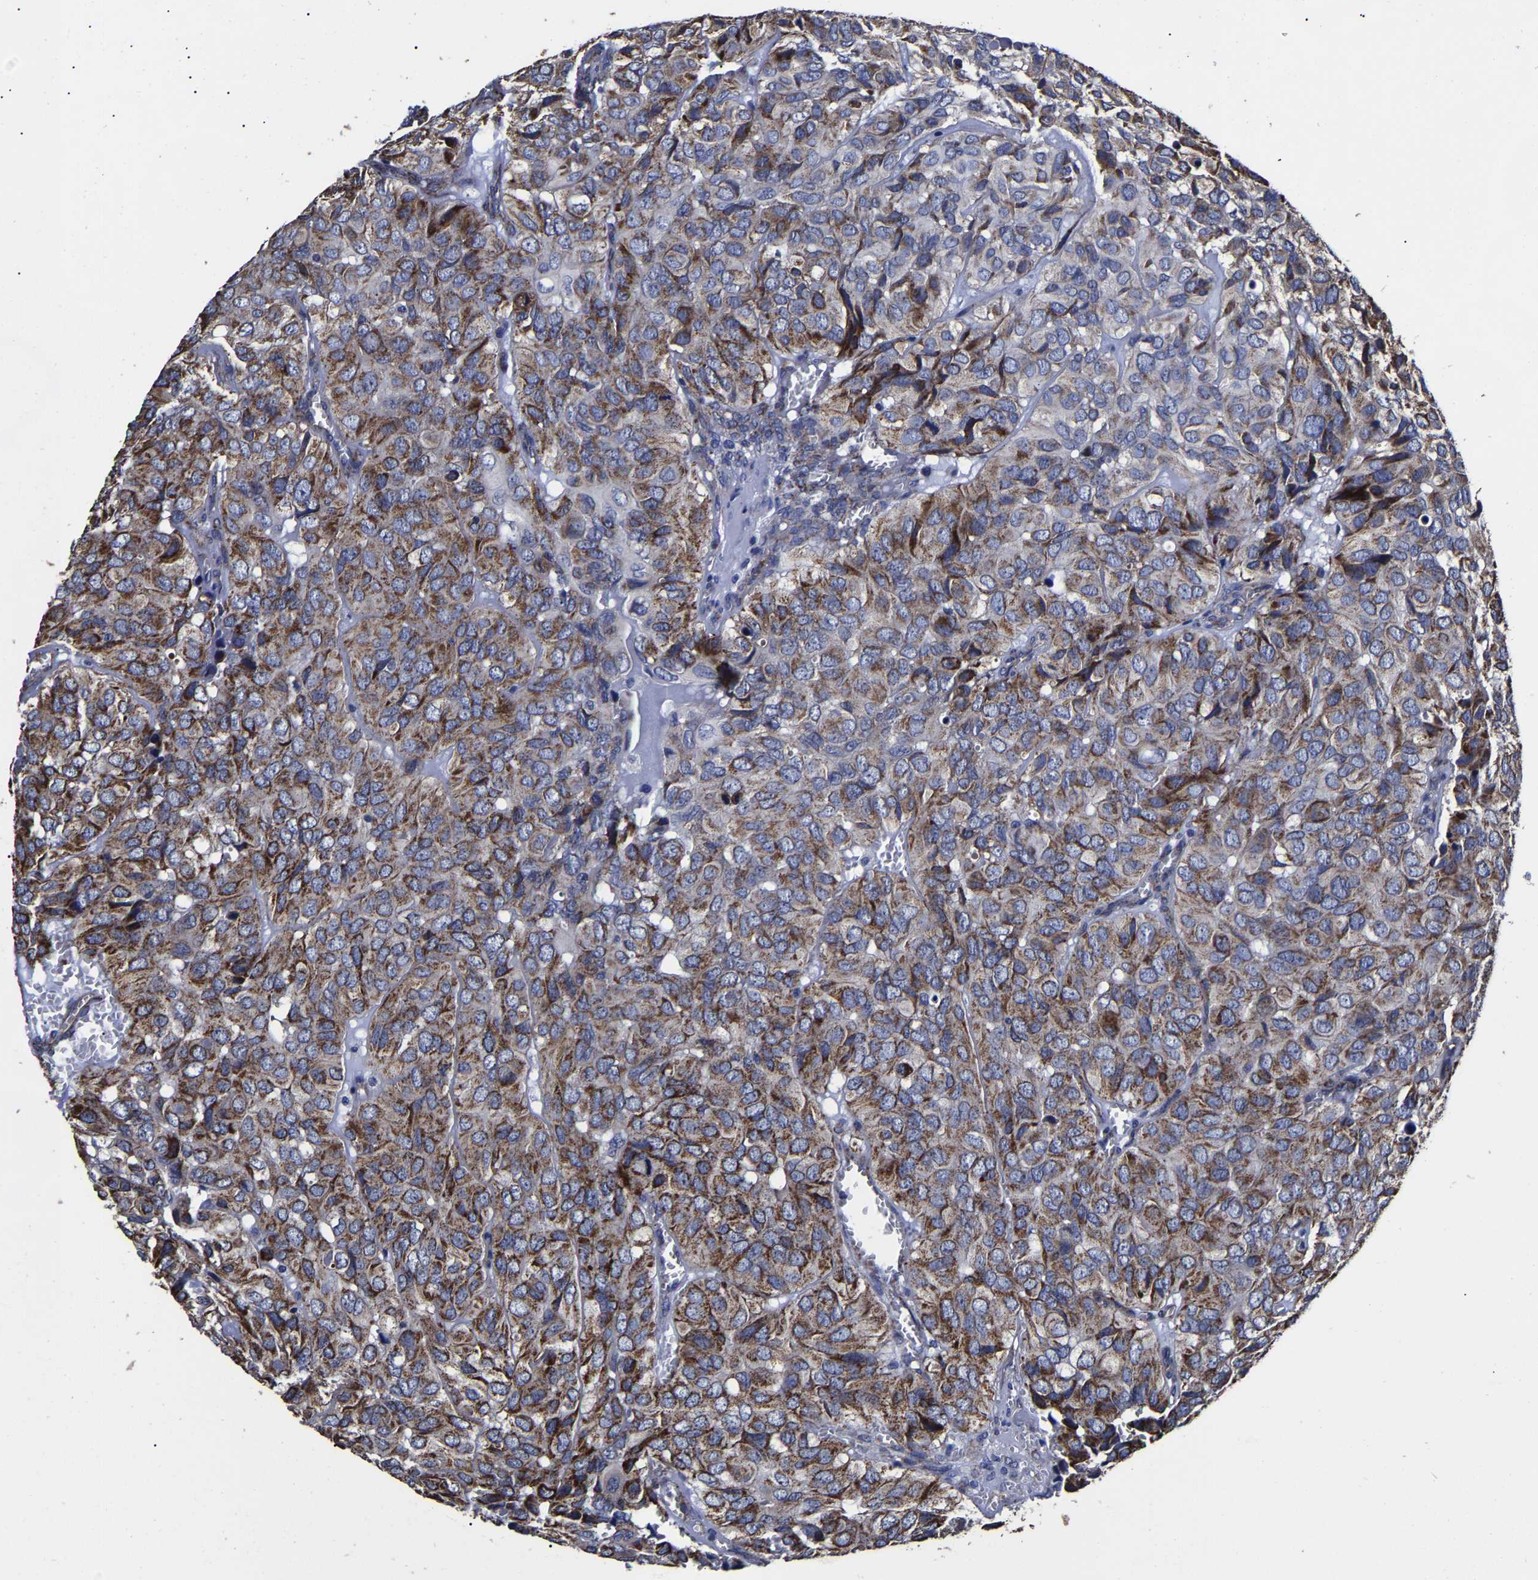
{"staining": {"intensity": "moderate", "quantity": ">75%", "location": "cytoplasmic/membranous"}, "tissue": "head and neck cancer", "cell_type": "Tumor cells", "image_type": "cancer", "snomed": [{"axis": "morphology", "description": "Adenocarcinoma, NOS"}, {"axis": "topography", "description": "Salivary gland, NOS"}, {"axis": "topography", "description": "Head-Neck"}], "caption": "Protein analysis of adenocarcinoma (head and neck) tissue demonstrates moderate cytoplasmic/membranous positivity in about >75% of tumor cells. (IHC, brightfield microscopy, high magnification).", "gene": "AASS", "patient": {"sex": "female", "age": 76}}